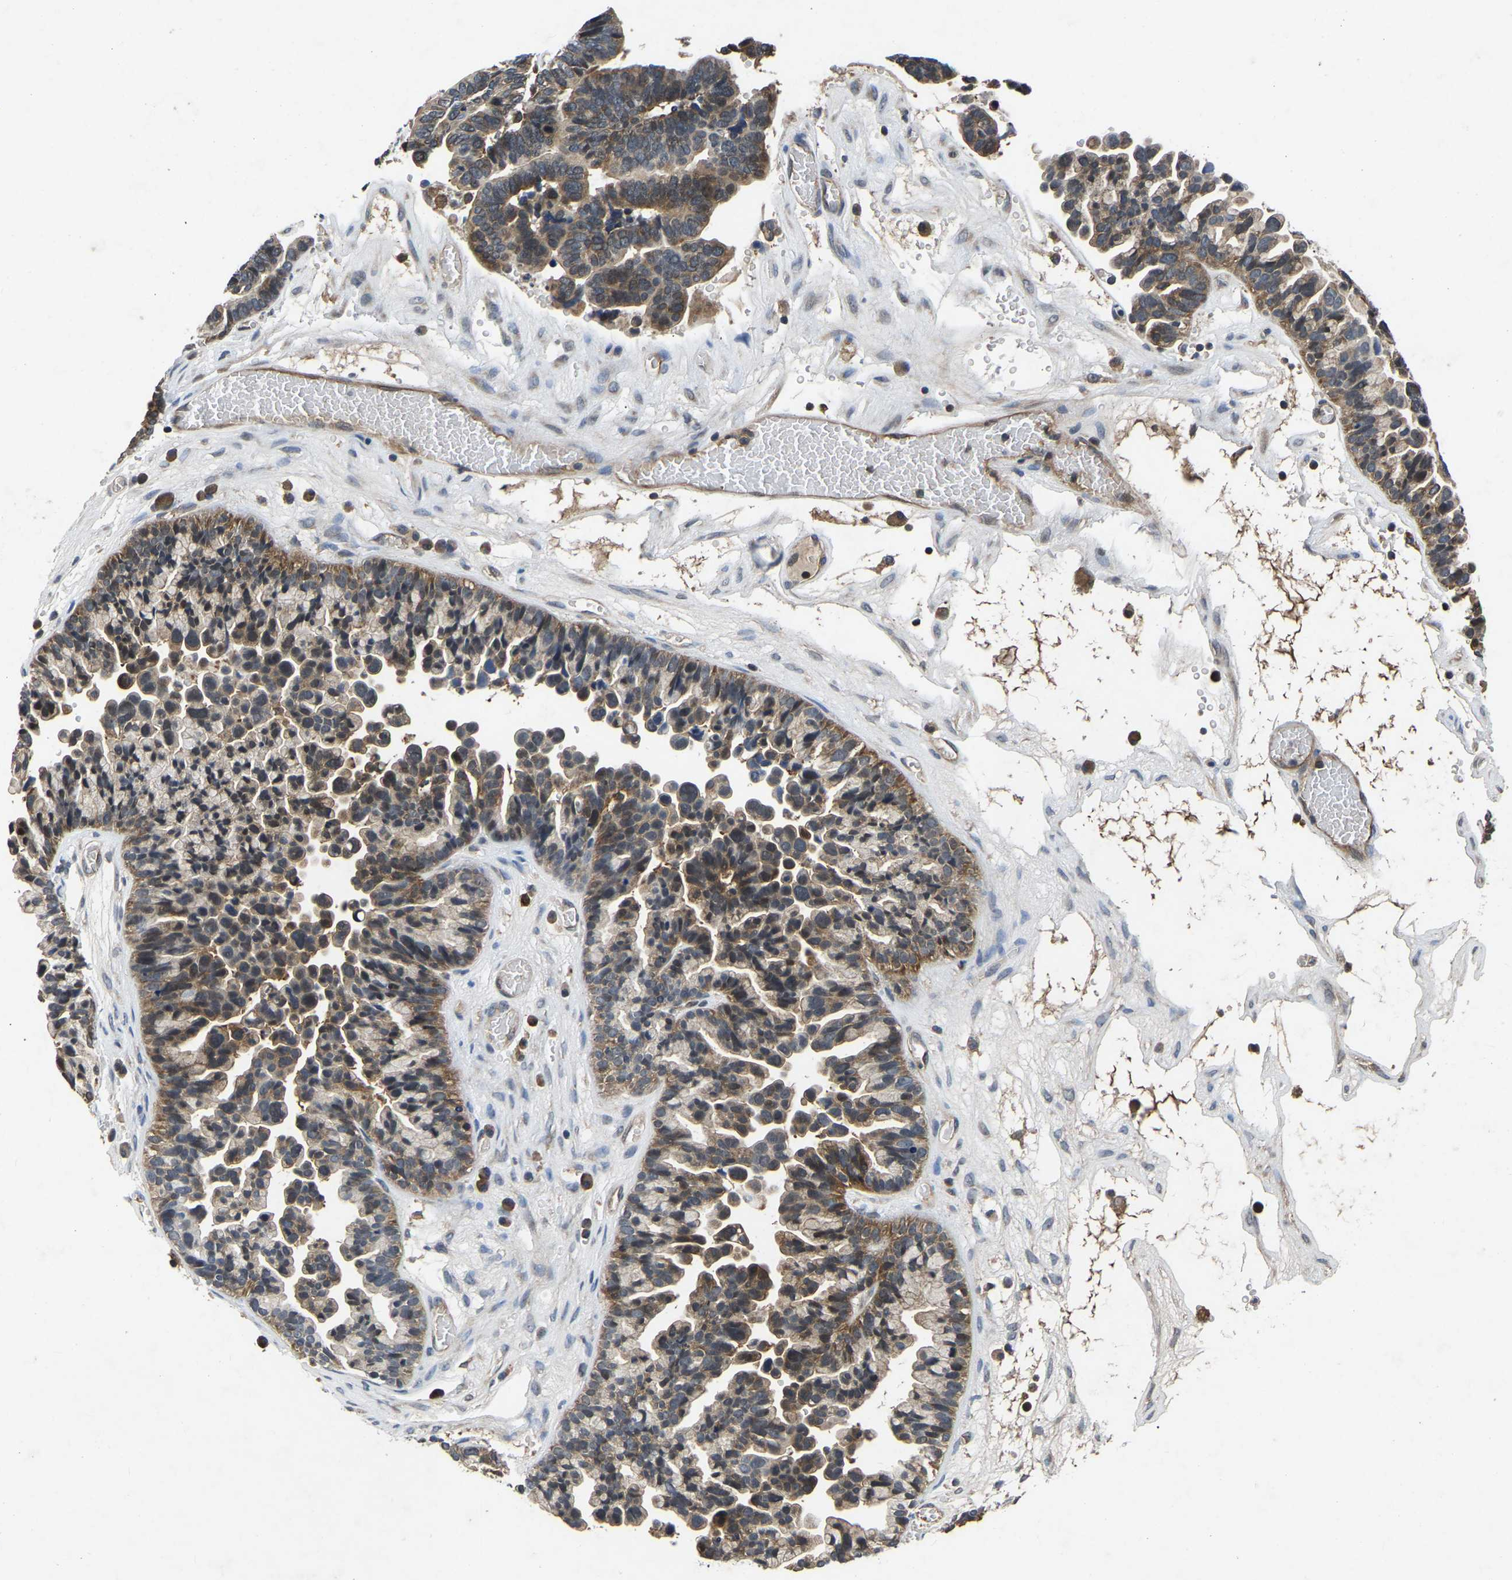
{"staining": {"intensity": "moderate", "quantity": ">75%", "location": "cytoplasmic/membranous"}, "tissue": "ovarian cancer", "cell_type": "Tumor cells", "image_type": "cancer", "snomed": [{"axis": "morphology", "description": "Cystadenocarcinoma, serous, NOS"}, {"axis": "topography", "description": "Ovary"}], "caption": "An IHC histopathology image of neoplastic tissue is shown. Protein staining in brown highlights moderate cytoplasmic/membranous positivity in ovarian cancer (serous cystadenocarcinoma) within tumor cells.", "gene": "FGD5", "patient": {"sex": "female", "age": 56}}